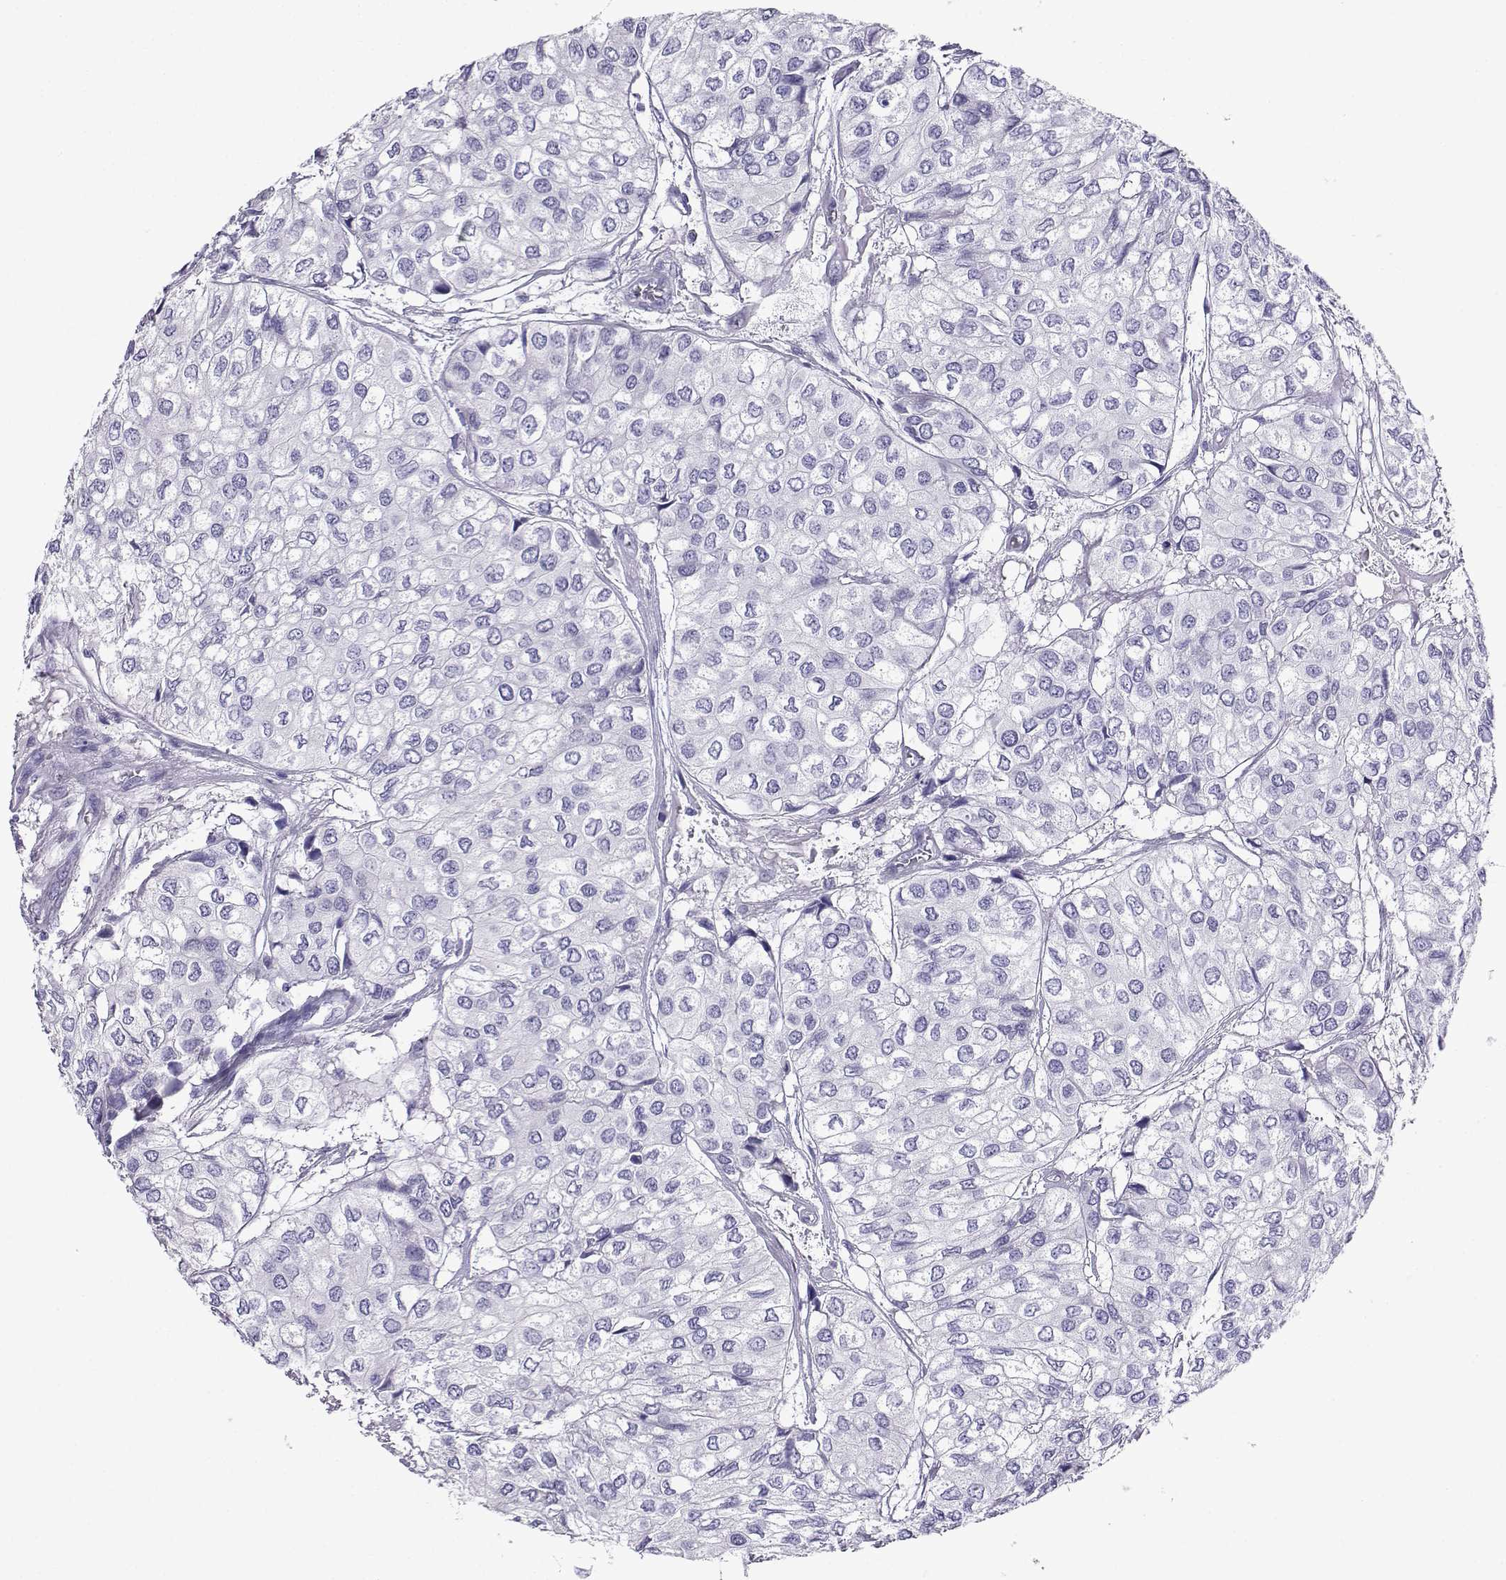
{"staining": {"intensity": "negative", "quantity": "none", "location": "none"}, "tissue": "urothelial cancer", "cell_type": "Tumor cells", "image_type": "cancer", "snomed": [{"axis": "morphology", "description": "Urothelial carcinoma, High grade"}, {"axis": "topography", "description": "Urinary bladder"}], "caption": "Immunohistochemistry photomicrograph of human high-grade urothelial carcinoma stained for a protein (brown), which displays no positivity in tumor cells.", "gene": "CD109", "patient": {"sex": "male", "age": 73}}